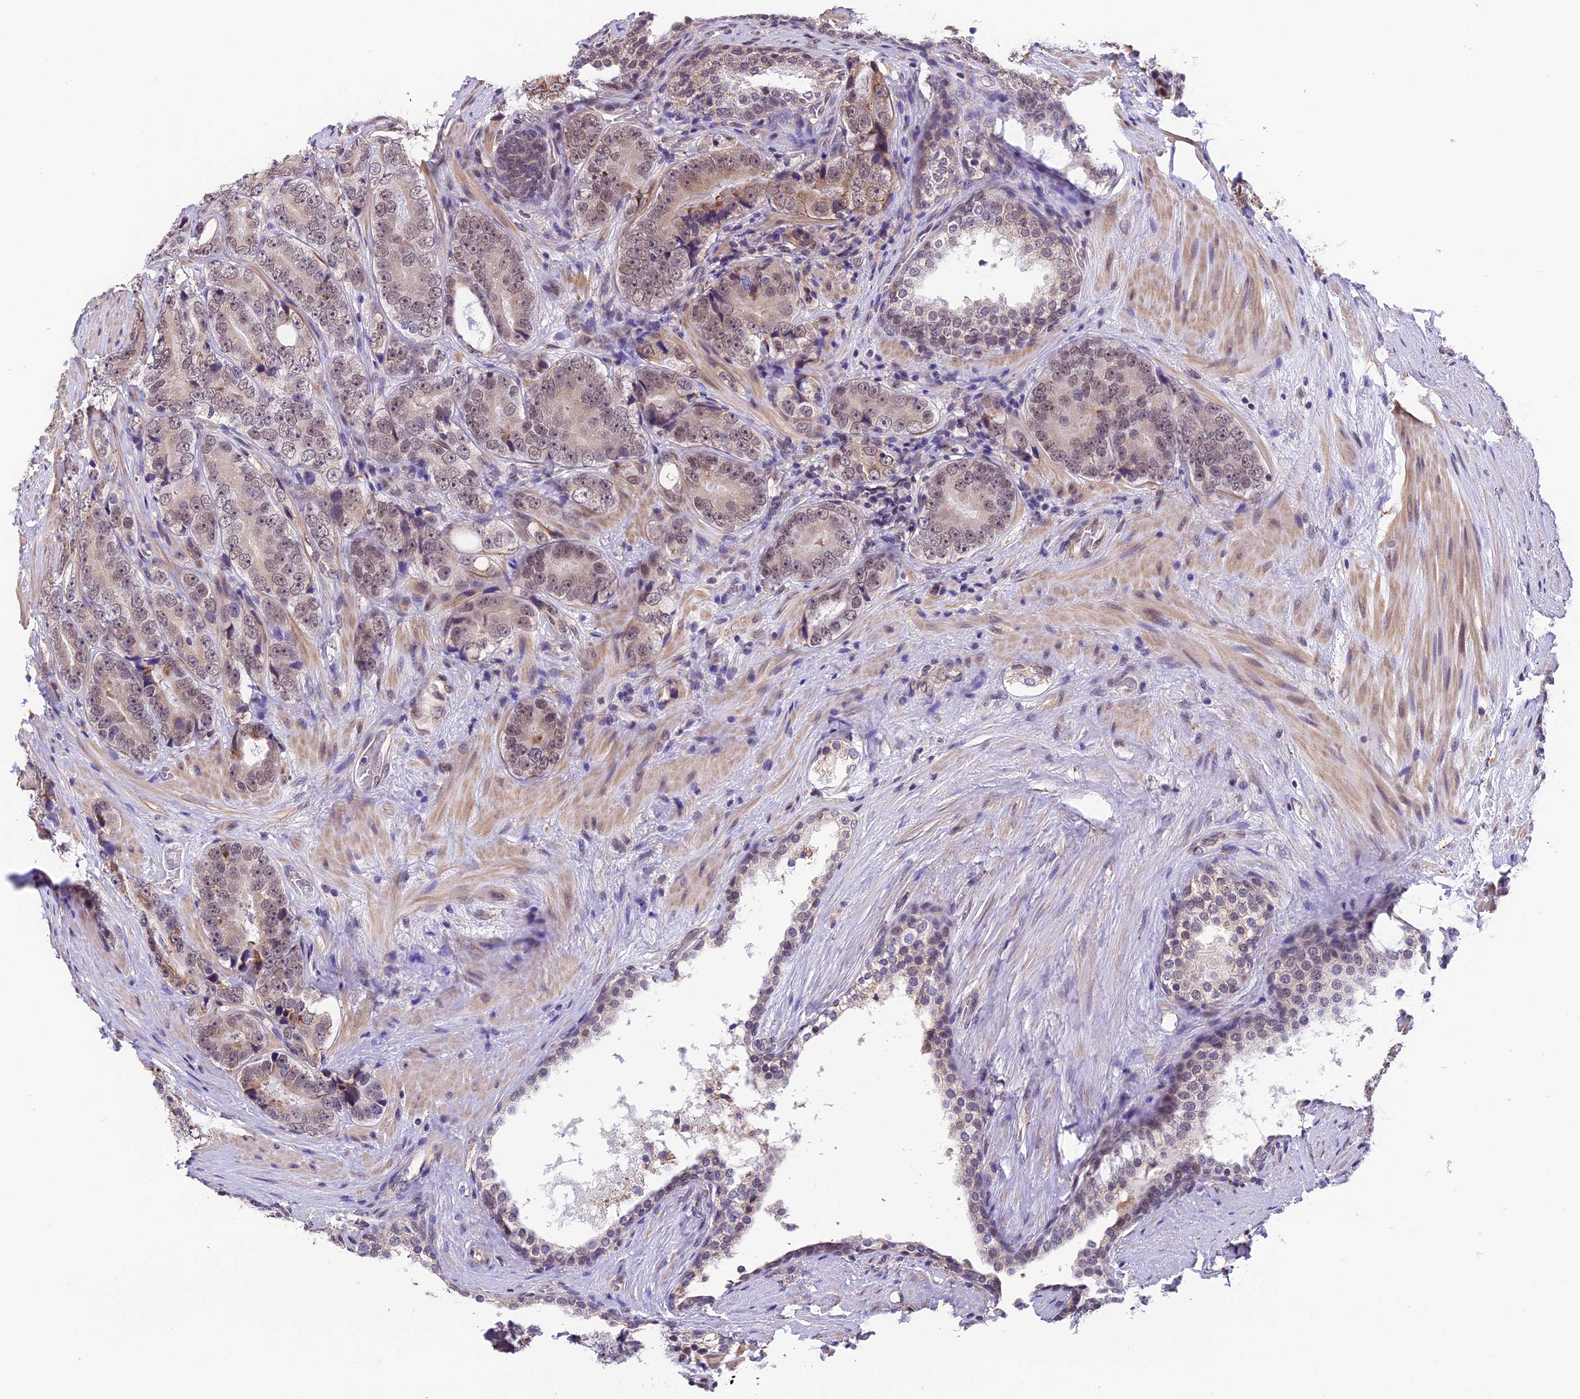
{"staining": {"intensity": "weak", "quantity": "25%-75%", "location": "nuclear"}, "tissue": "prostate cancer", "cell_type": "Tumor cells", "image_type": "cancer", "snomed": [{"axis": "morphology", "description": "Adenocarcinoma, High grade"}, {"axis": "topography", "description": "Prostate"}], "caption": "A brown stain shows weak nuclear staining of a protein in human prostate cancer (high-grade adenocarcinoma) tumor cells.", "gene": "ZC3H4", "patient": {"sex": "male", "age": 56}}